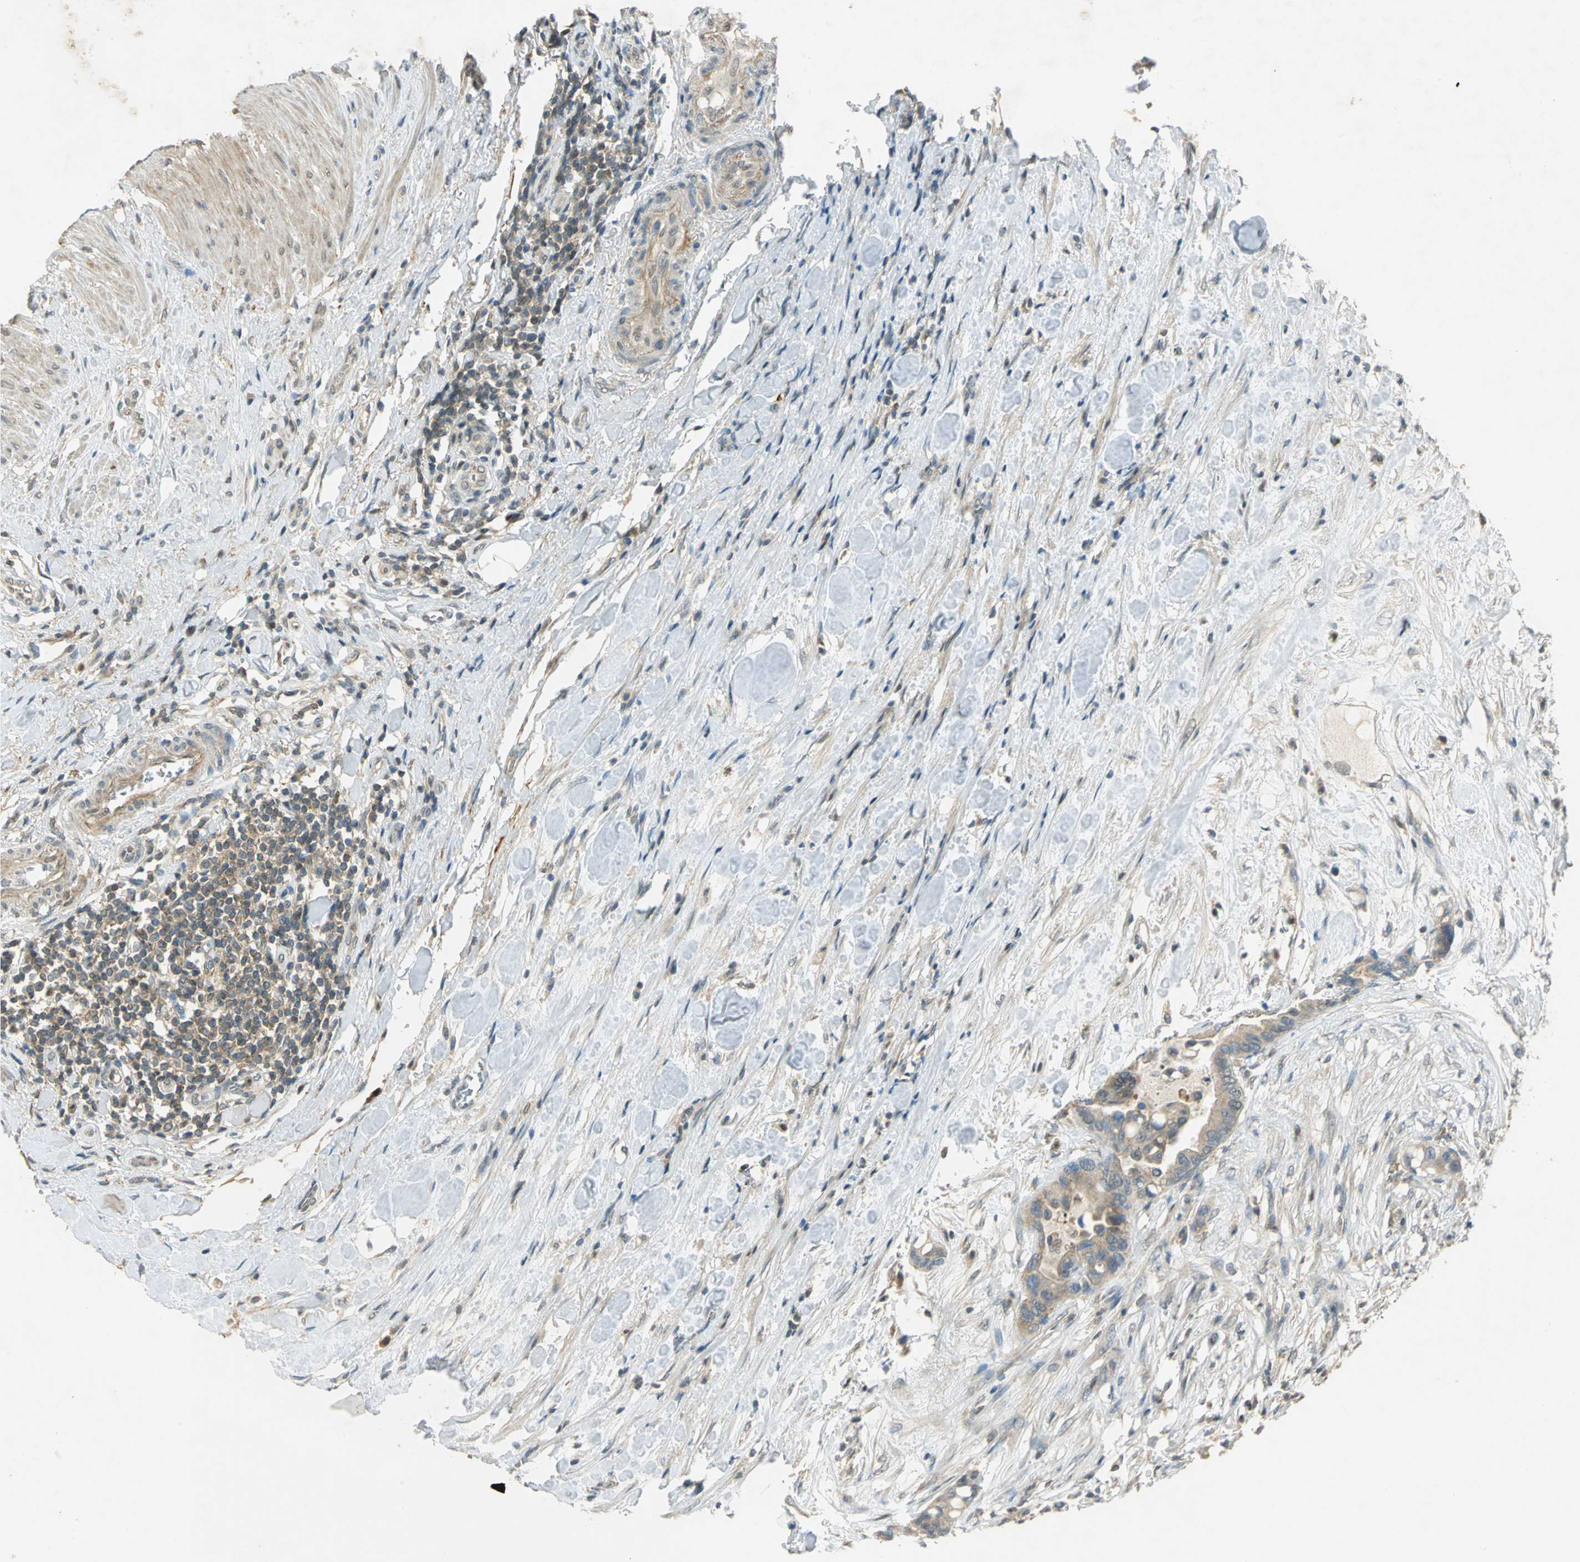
{"staining": {"intensity": "weak", "quantity": "25%-75%", "location": "cytoplasmic/membranous"}, "tissue": "colorectal cancer", "cell_type": "Tumor cells", "image_type": "cancer", "snomed": [{"axis": "morphology", "description": "Adenocarcinoma, NOS"}, {"axis": "topography", "description": "Colon"}], "caption": "The micrograph reveals staining of colorectal cancer (adenocarcinoma), revealing weak cytoplasmic/membranous protein positivity (brown color) within tumor cells.", "gene": "BIRC2", "patient": {"sex": "male", "age": 82}}